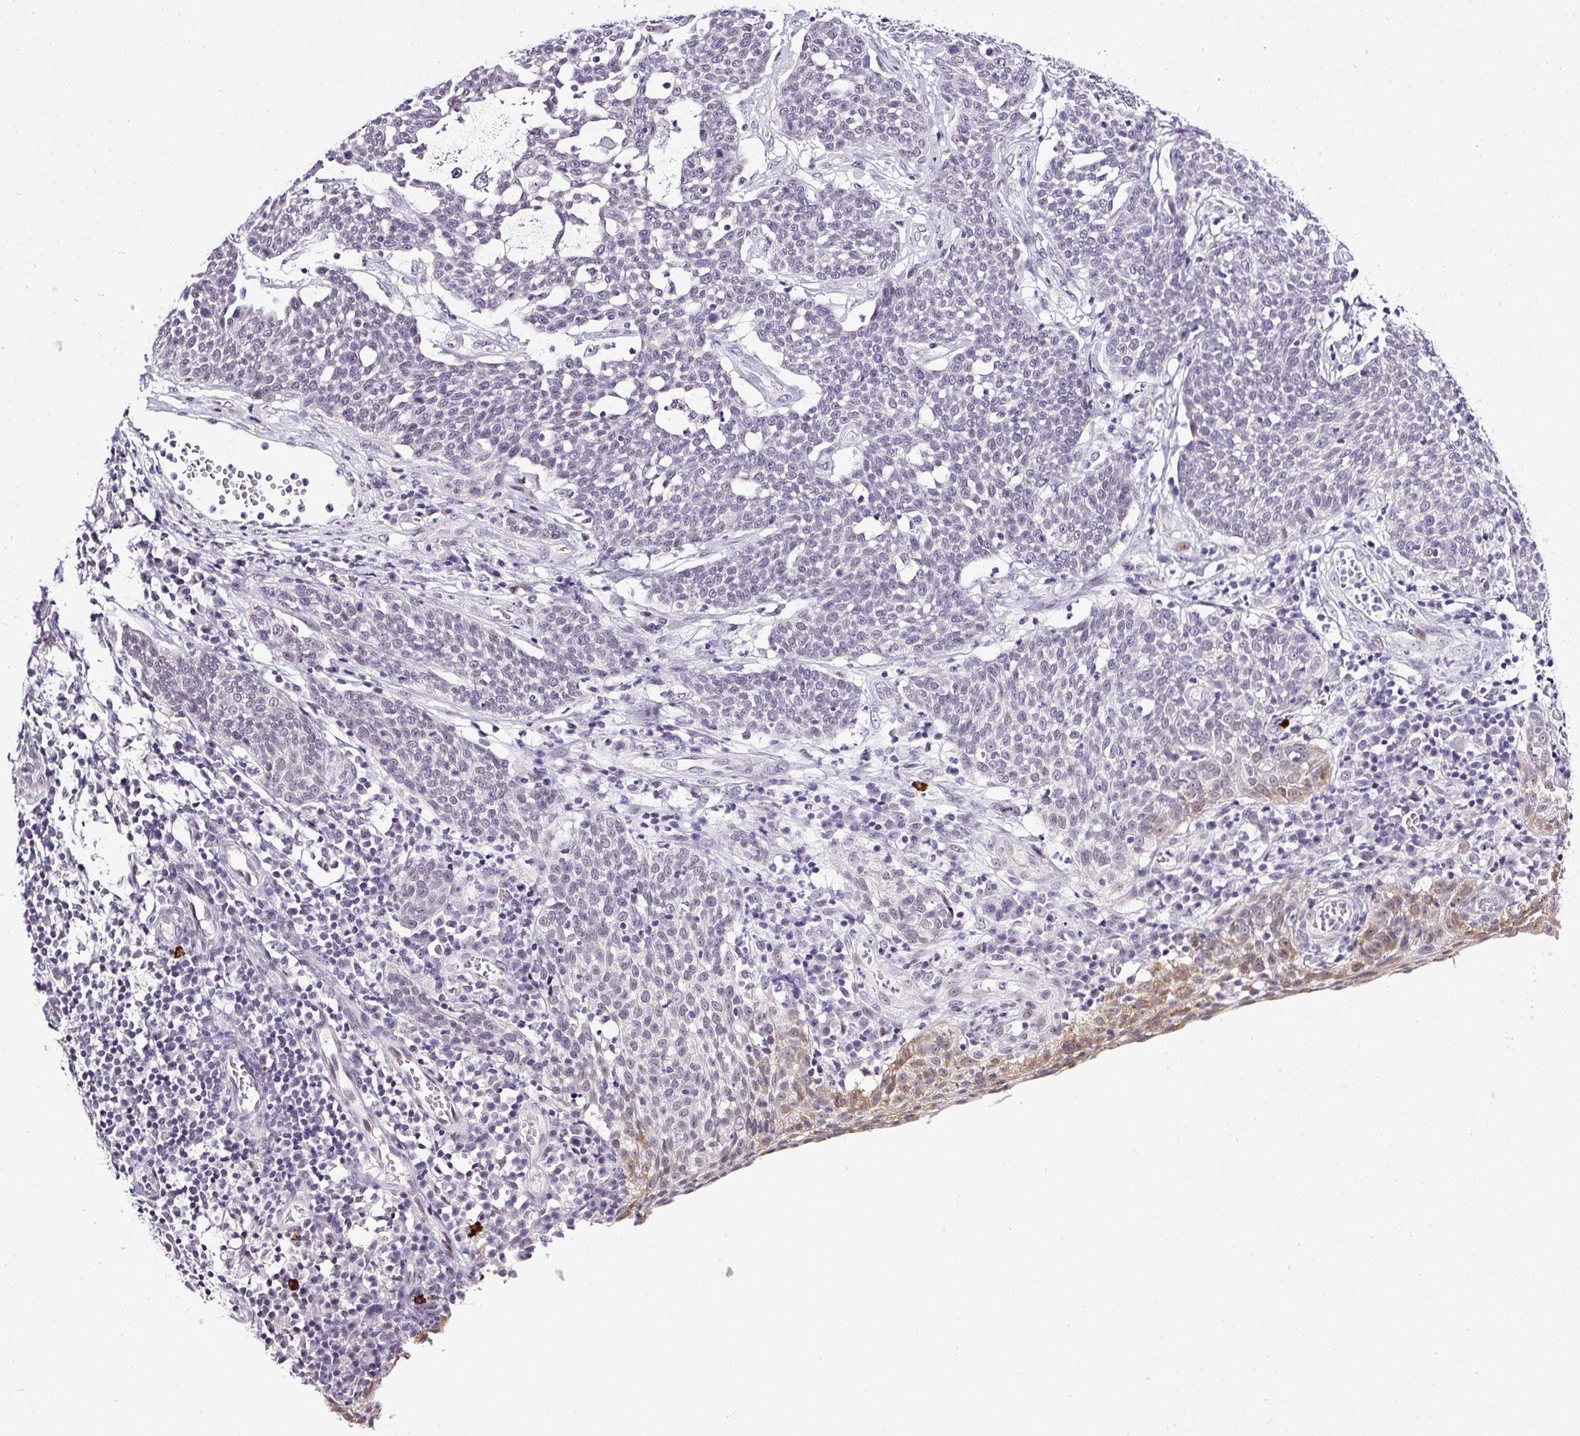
{"staining": {"intensity": "negative", "quantity": "none", "location": "none"}, "tissue": "cervical cancer", "cell_type": "Tumor cells", "image_type": "cancer", "snomed": [{"axis": "morphology", "description": "Squamous cell carcinoma, NOS"}, {"axis": "topography", "description": "Cervix"}], "caption": "Immunohistochemistry (IHC) micrograph of human cervical cancer (squamous cell carcinoma) stained for a protein (brown), which shows no staining in tumor cells.", "gene": "WNT10B", "patient": {"sex": "female", "age": 34}}